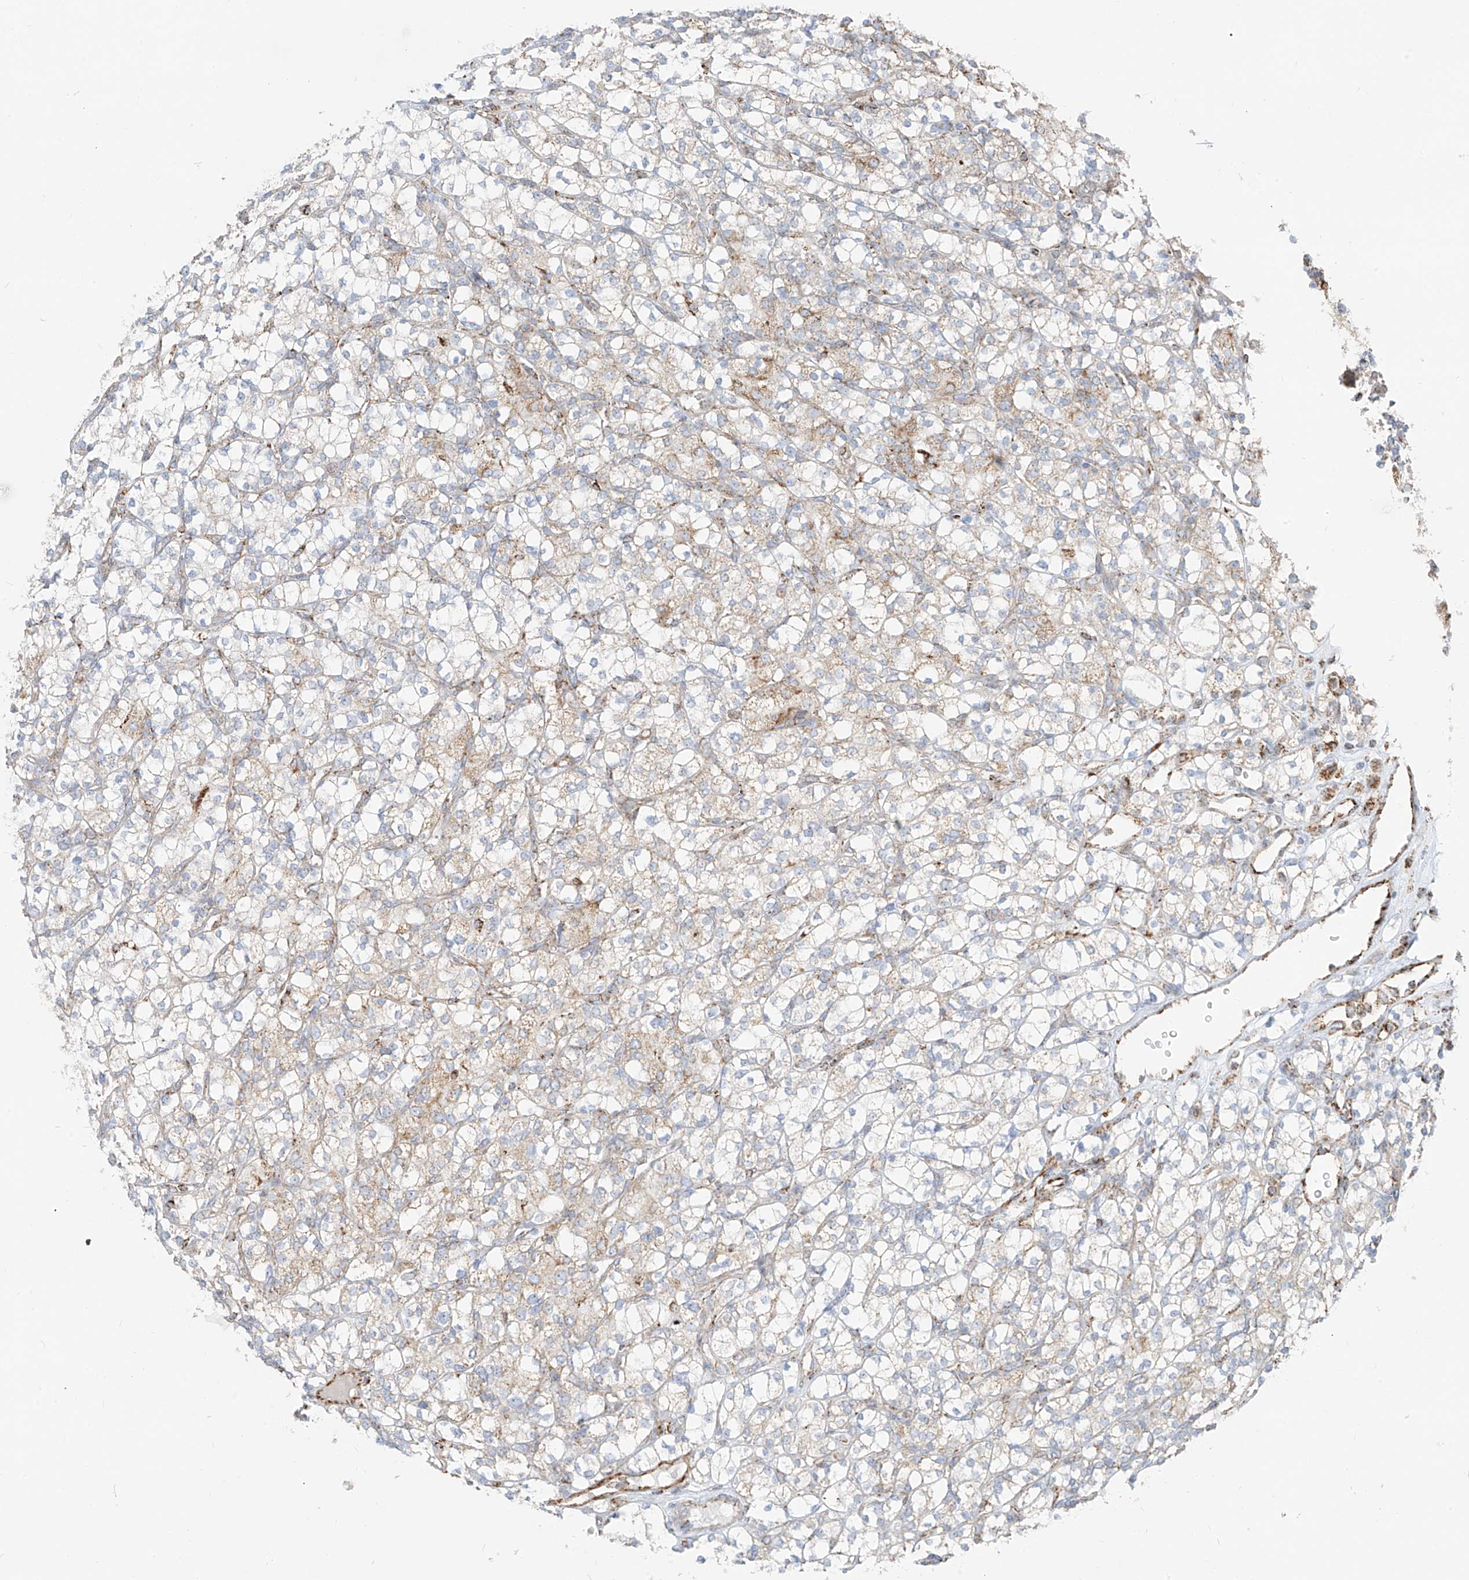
{"staining": {"intensity": "weak", "quantity": "25%-75%", "location": "cytoplasmic/membranous"}, "tissue": "renal cancer", "cell_type": "Tumor cells", "image_type": "cancer", "snomed": [{"axis": "morphology", "description": "Adenocarcinoma, NOS"}, {"axis": "topography", "description": "Kidney"}], "caption": "Immunohistochemical staining of human renal cancer (adenocarcinoma) displays low levels of weak cytoplasmic/membranous protein expression in approximately 25%-75% of tumor cells. The protein of interest is shown in brown color, while the nuclei are stained blue.", "gene": "ETHE1", "patient": {"sex": "male", "age": 77}}